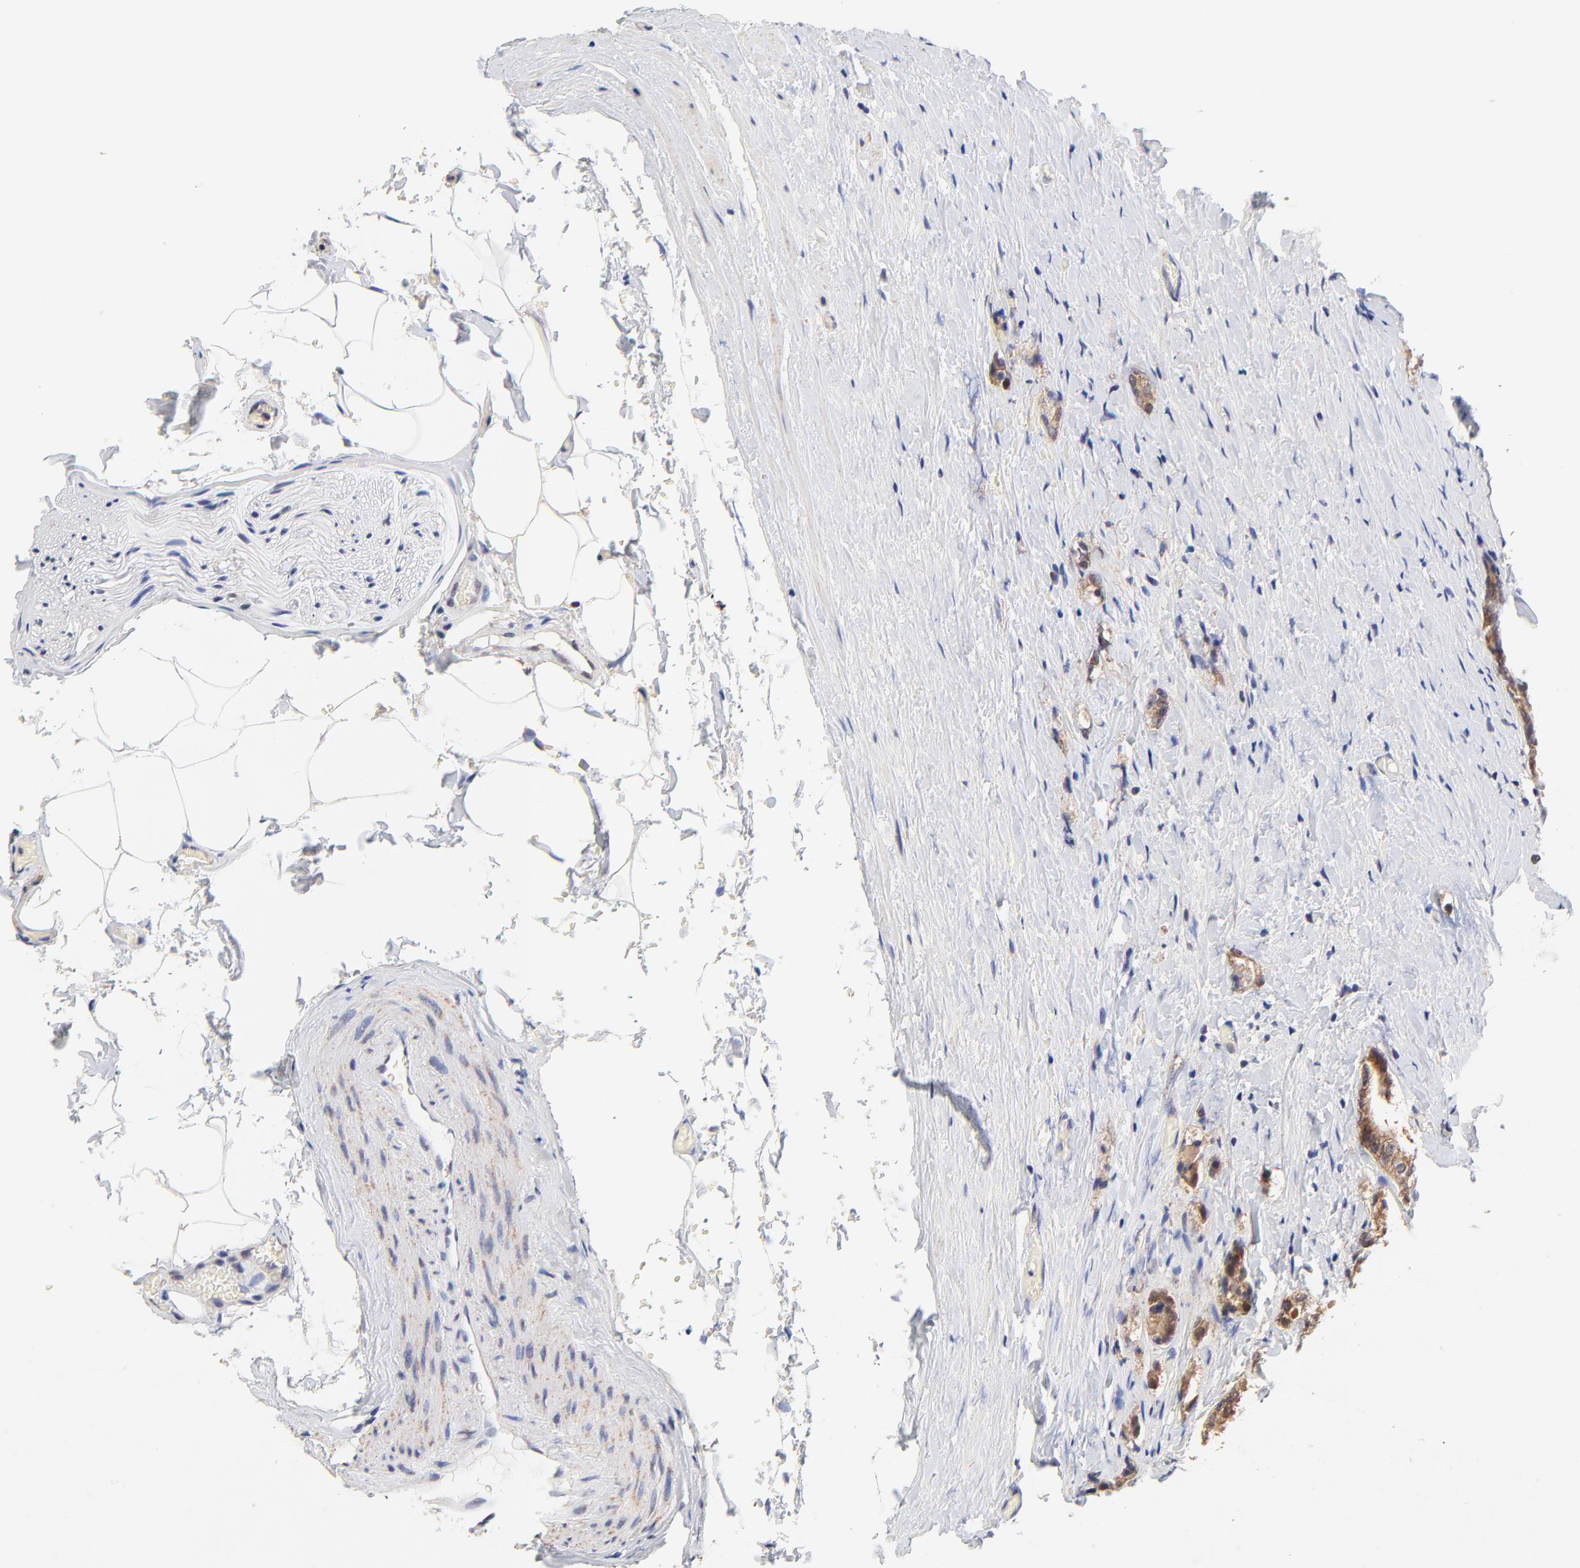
{"staining": {"intensity": "moderate", "quantity": ">75%", "location": "cytoplasmic/membranous"}, "tissue": "prostate cancer", "cell_type": "Tumor cells", "image_type": "cancer", "snomed": [{"axis": "morphology", "description": "Adenocarcinoma, Medium grade"}, {"axis": "topography", "description": "Prostate"}], "caption": "Protein analysis of prostate cancer (medium-grade adenocarcinoma) tissue shows moderate cytoplasmic/membranous staining in approximately >75% of tumor cells. Using DAB (brown) and hematoxylin (blue) stains, captured at high magnification using brightfield microscopy.", "gene": "PTK7", "patient": {"sex": "male", "age": 59}}